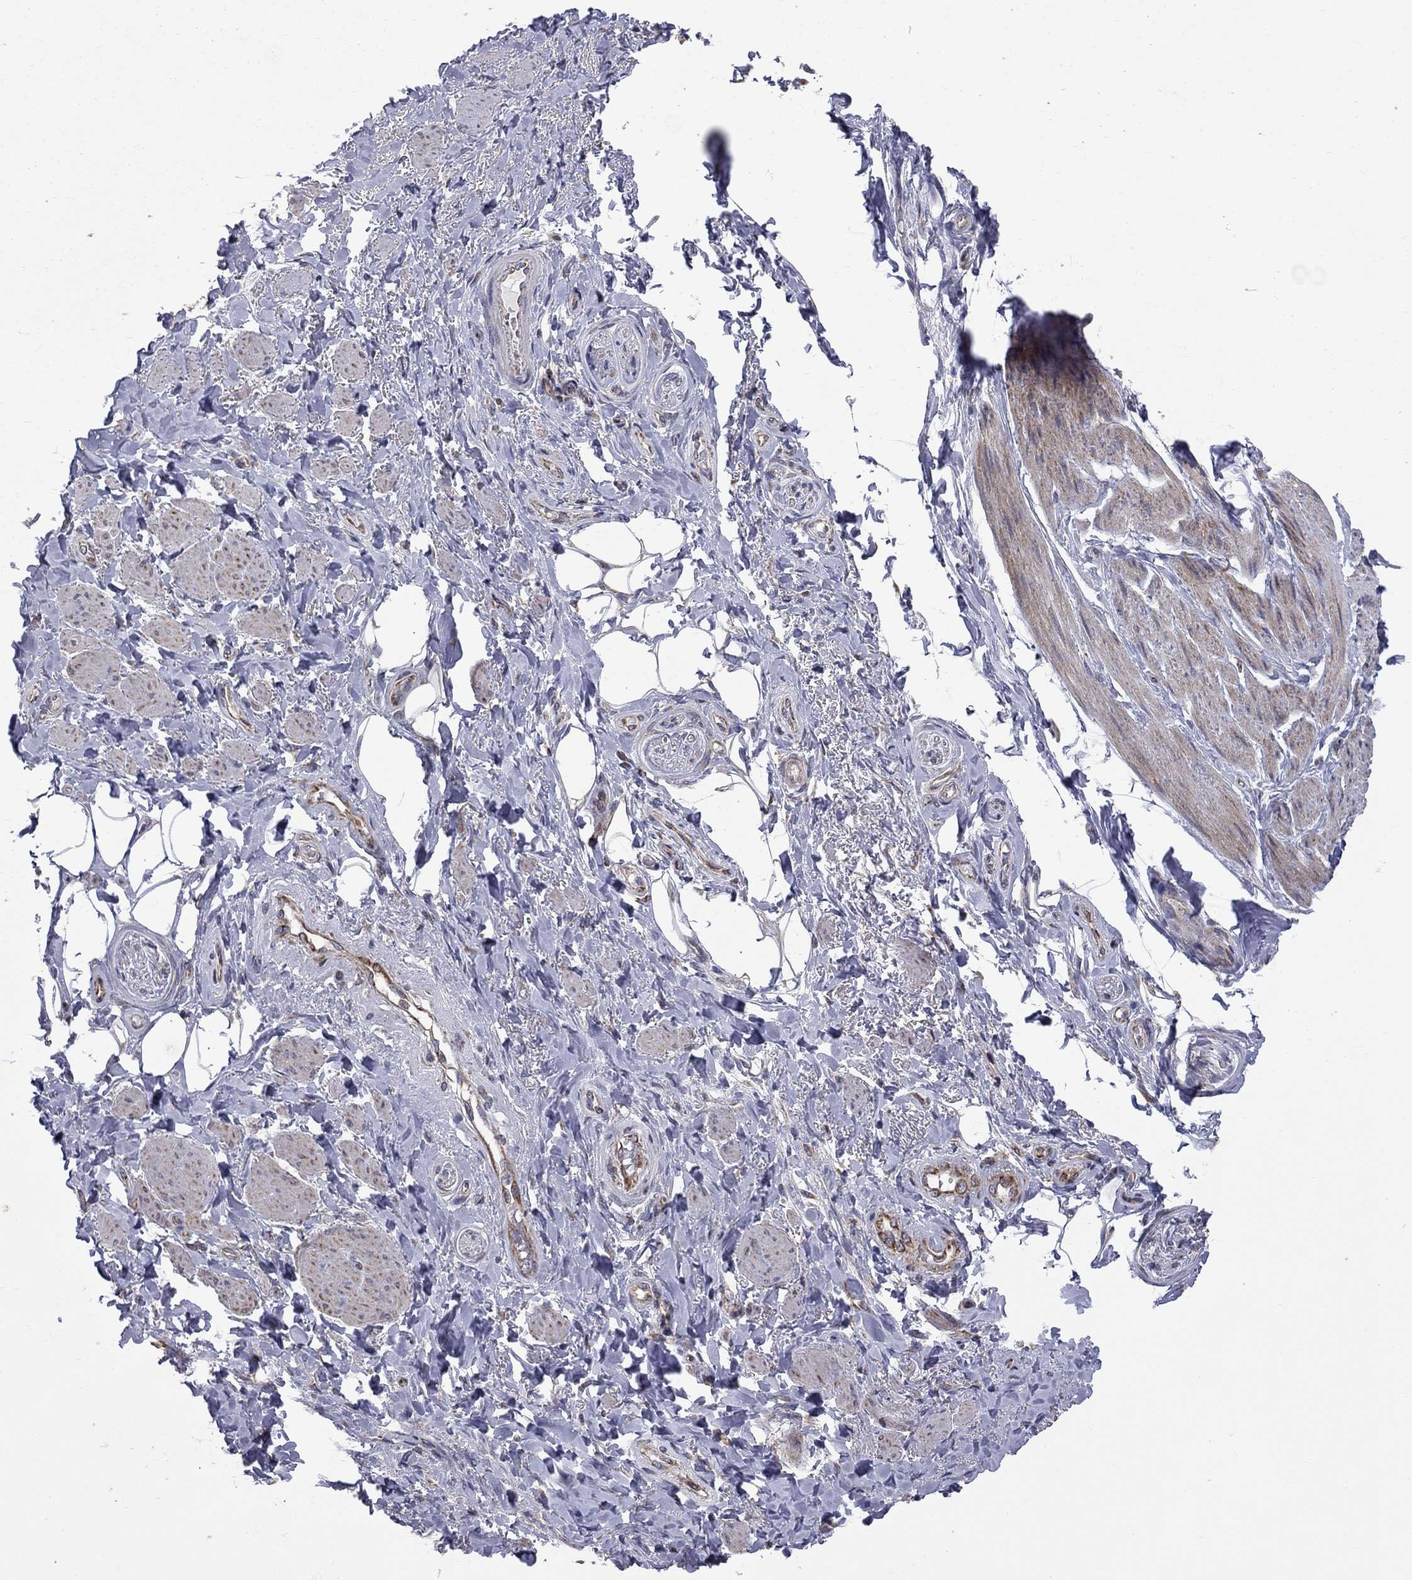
{"staining": {"intensity": "negative", "quantity": "none", "location": "none"}, "tissue": "adipose tissue", "cell_type": "Adipocytes", "image_type": "normal", "snomed": [{"axis": "morphology", "description": "Normal tissue, NOS"}, {"axis": "topography", "description": "Skeletal muscle"}, {"axis": "topography", "description": "Anal"}, {"axis": "topography", "description": "Peripheral nerve tissue"}], "caption": "This micrograph is of benign adipose tissue stained with immunohistochemistry to label a protein in brown with the nuclei are counter-stained blue. There is no expression in adipocytes. The staining is performed using DAB brown chromogen with nuclei counter-stained in using hematoxylin.", "gene": "CLPTM1", "patient": {"sex": "male", "age": 53}}